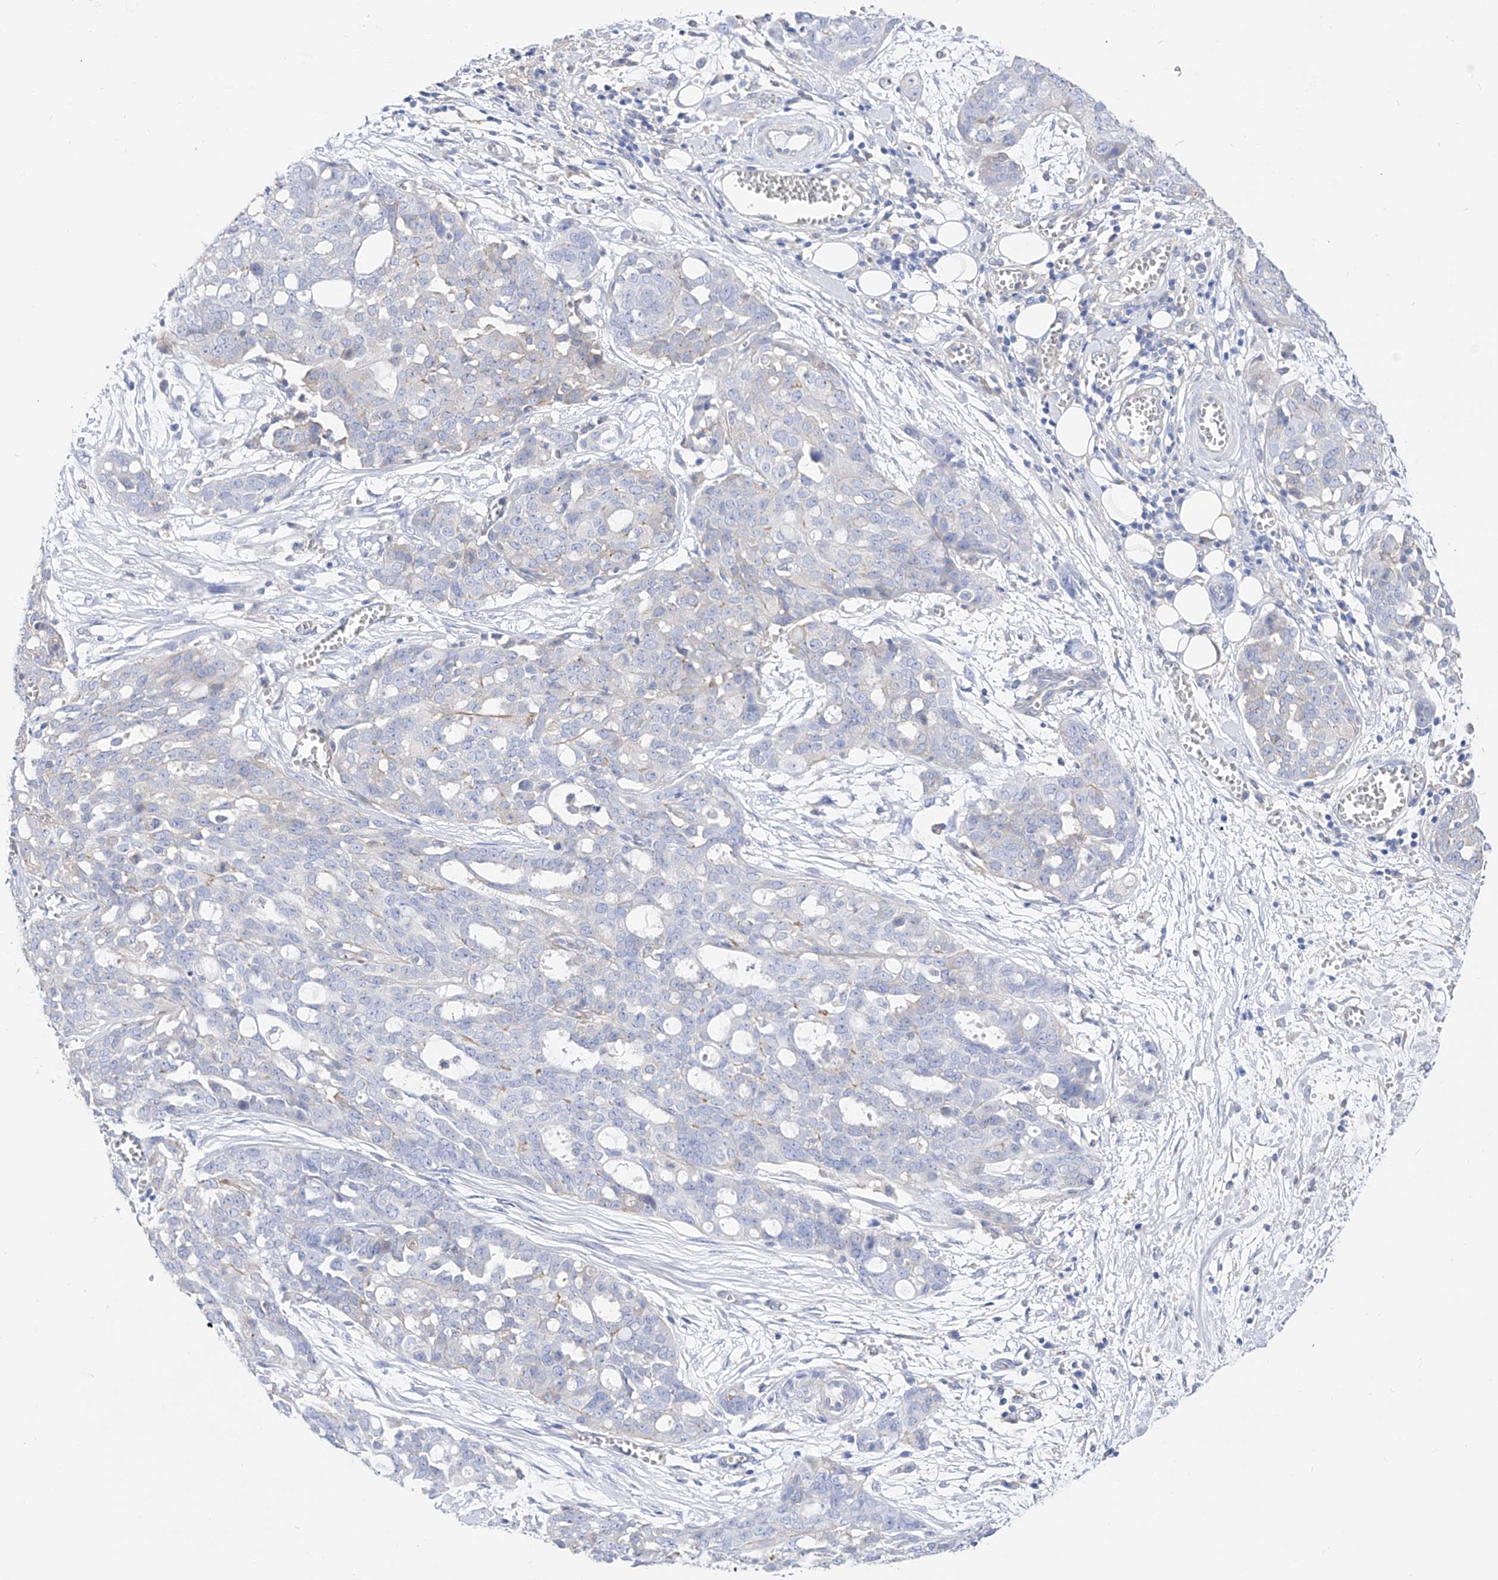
{"staining": {"intensity": "negative", "quantity": "none", "location": "none"}, "tissue": "ovarian cancer", "cell_type": "Tumor cells", "image_type": "cancer", "snomed": [{"axis": "morphology", "description": "Cystadenocarcinoma, serous, NOS"}, {"axis": "topography", "description": "Soft tissue"}, {"axis": "topography", "description": "Ovary"}], "caption": "Serous cystadenocarcinoma (ovarian) stained for a protein using IHC displays no positivity tumor cells.", "gene": "ZNF653", "patient": {"sex": "female", "age": 57}}